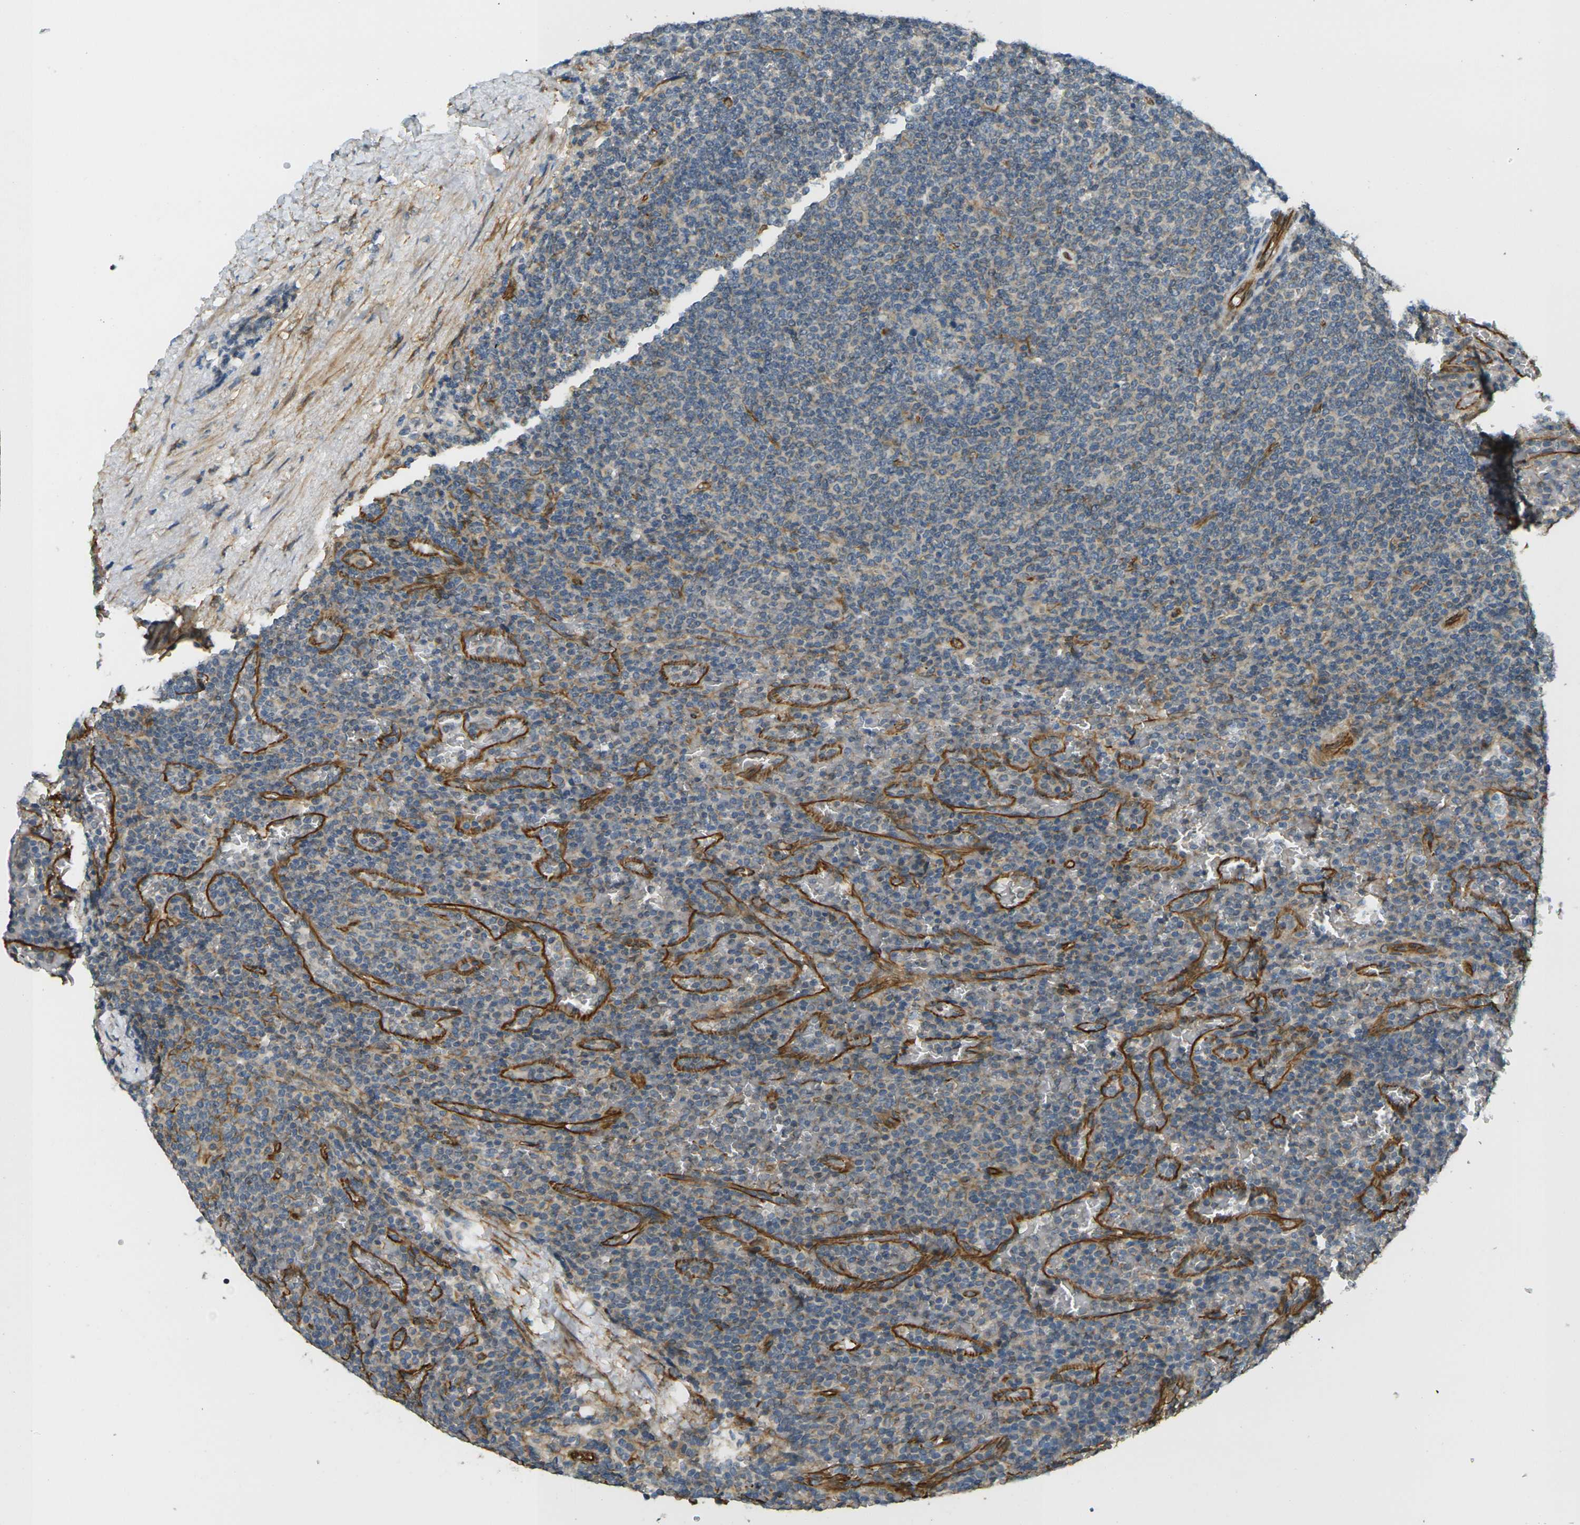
{"staining": {"intensity": "weak", "quantity": "<25%", "location": "cytoplasmic/membranous"}, "tissue": "lymphoma", "cell_type": "Tumor cells", "image_type": "cancer", "snomed": [{"axis": "morphology", "description": "Malignant lymphoma, non-Hodgkin's type, Low grade"}, {"axis": "topography", "description": "Spleen"}], "caption": "IHC histopathology image of neoplastic tissue: low-grade malignant lymphoma, non-Hodgkin's type stained with DAB displays no significant protein staining in tumor cells. (Immunohistochemistry (ihc), brightfield microscopy, high magnification).", "gene": "CYTH3", "patient": {"sex": "female", "age": 77}}